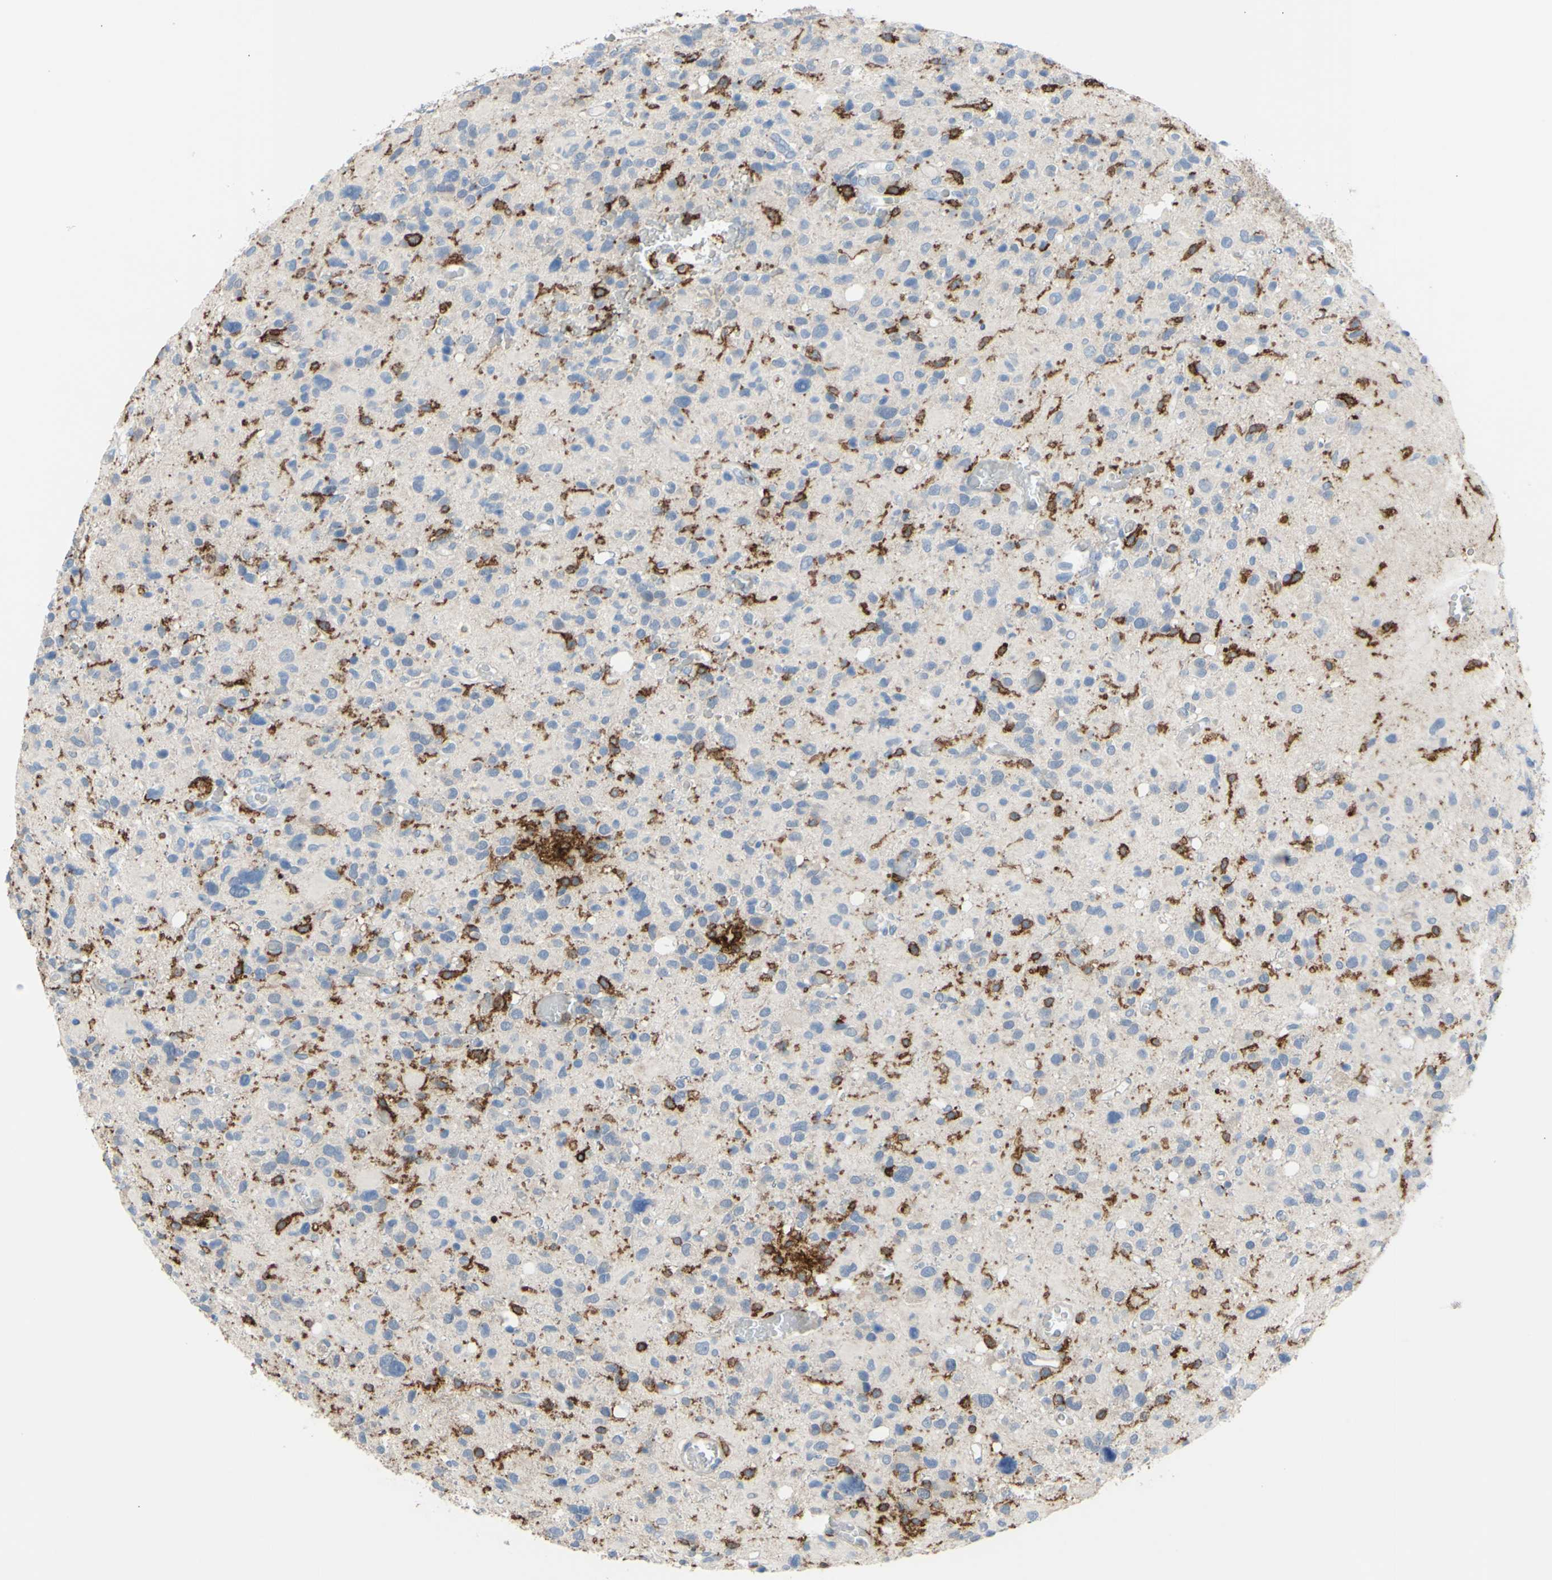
{"staining": {"intensity": "negative", "quantity": "none", "location": "none"}, "tissue": "glioma", "cell_type": "Tumor cells", "image_type": "cancer", "snomed": [{"axis": "morphology", "description": "Glioma, malignant, High grade"}, {"axis": "topography", "description": "Brain"}], "caption": "Tumor cells show no significant staining in glioma.", "gene": "FCGR2A", "patient": {"sex": "male", "age": 48}}